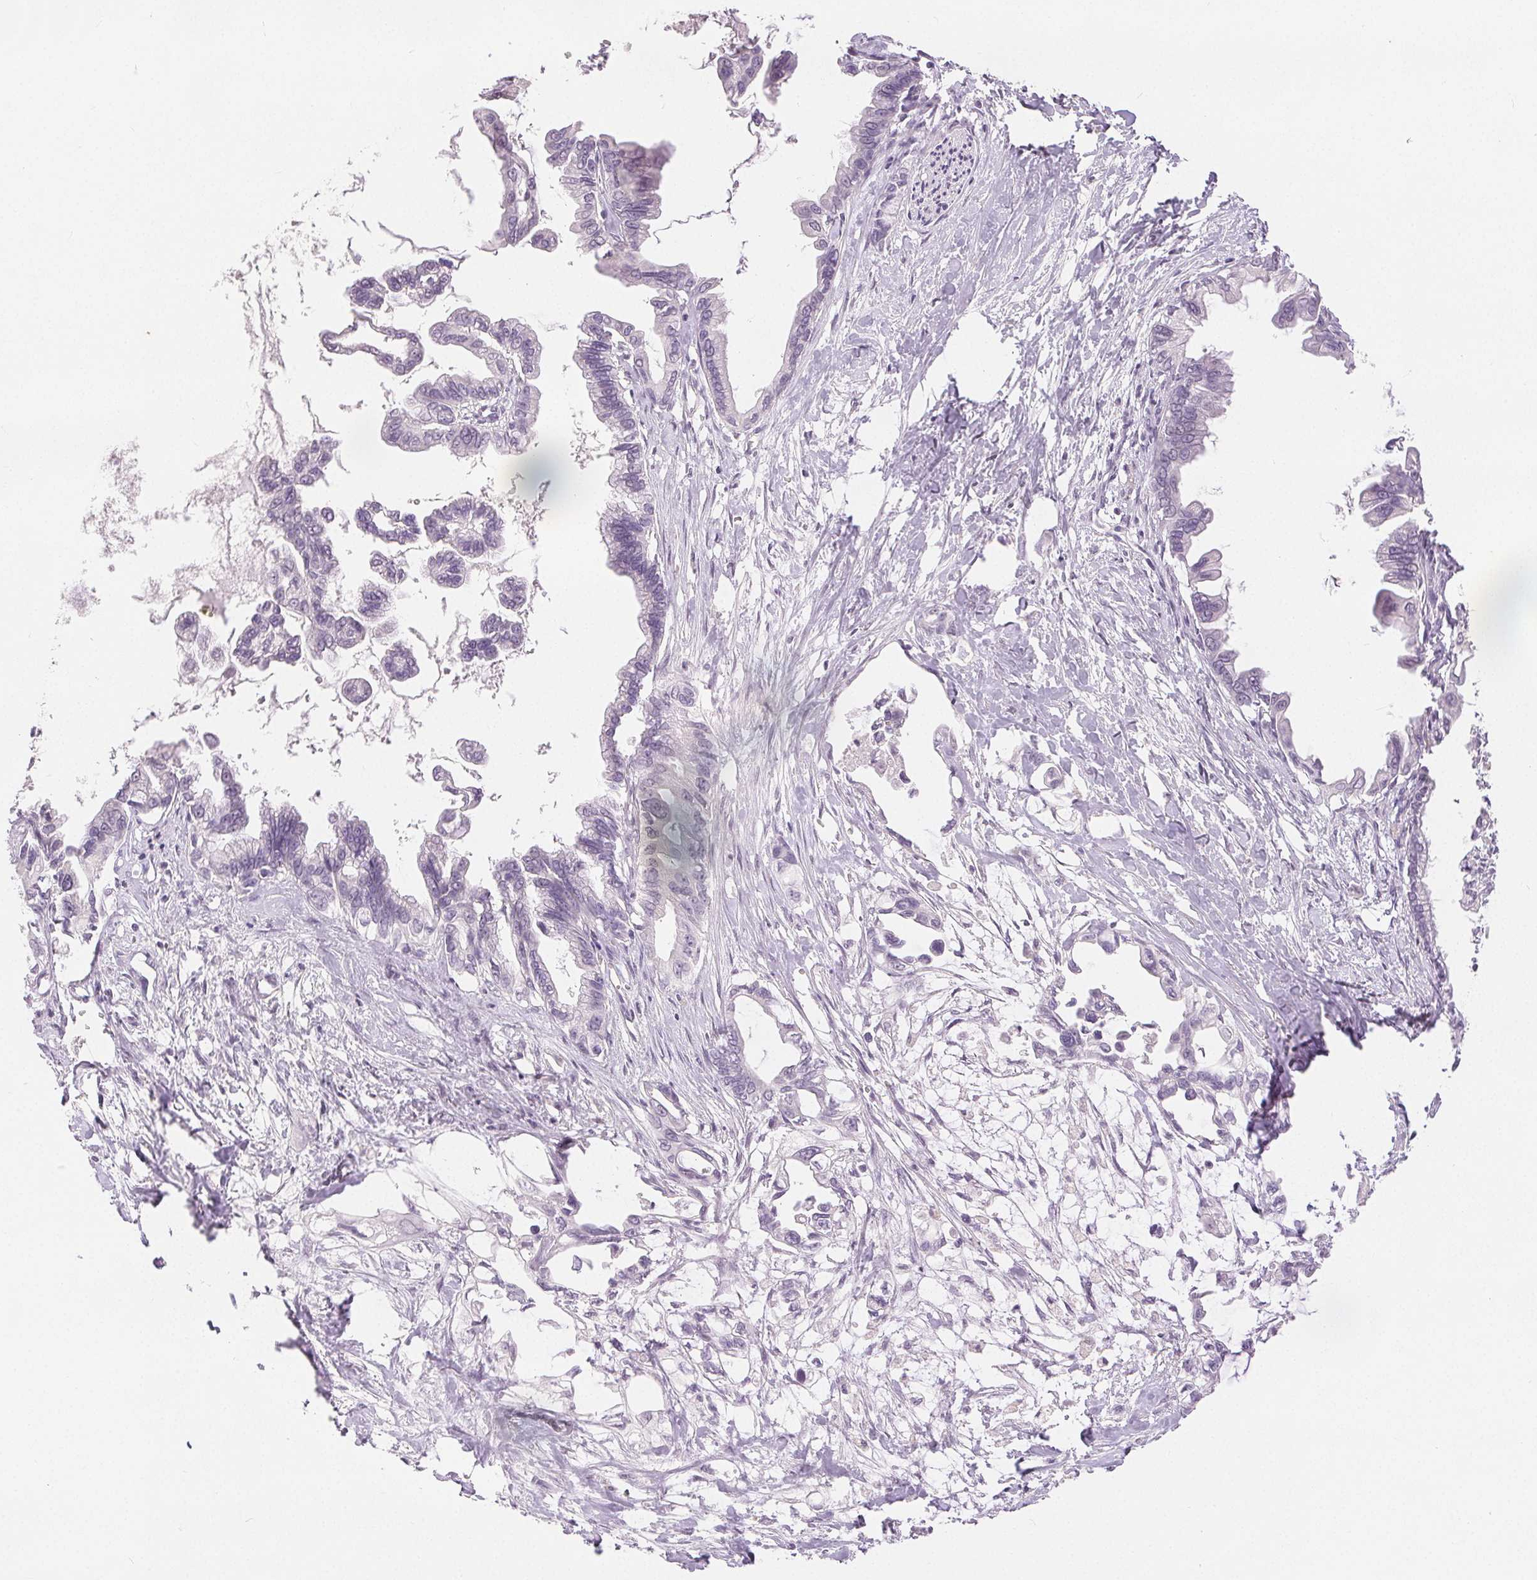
{"staining": {"intensity": "negative", "quantity": "none", "location": "none"}, "tissue": "pancreatic cancer", "cell_type": "Tumor cells", "image_type": "cancer", "snomed": [{"axis": "morphology", "description": "Adenocarcinoma, NOS"}, {"axis": "topography", "description": "Pancreas"}], "caption": "Immunohistochemical staining of adenocarcinoma (pancreatic) exhibits no significant positivity in tumor cells.", "gene": "SLC27A5", "patient": {"sex": "male", "age": 61}}